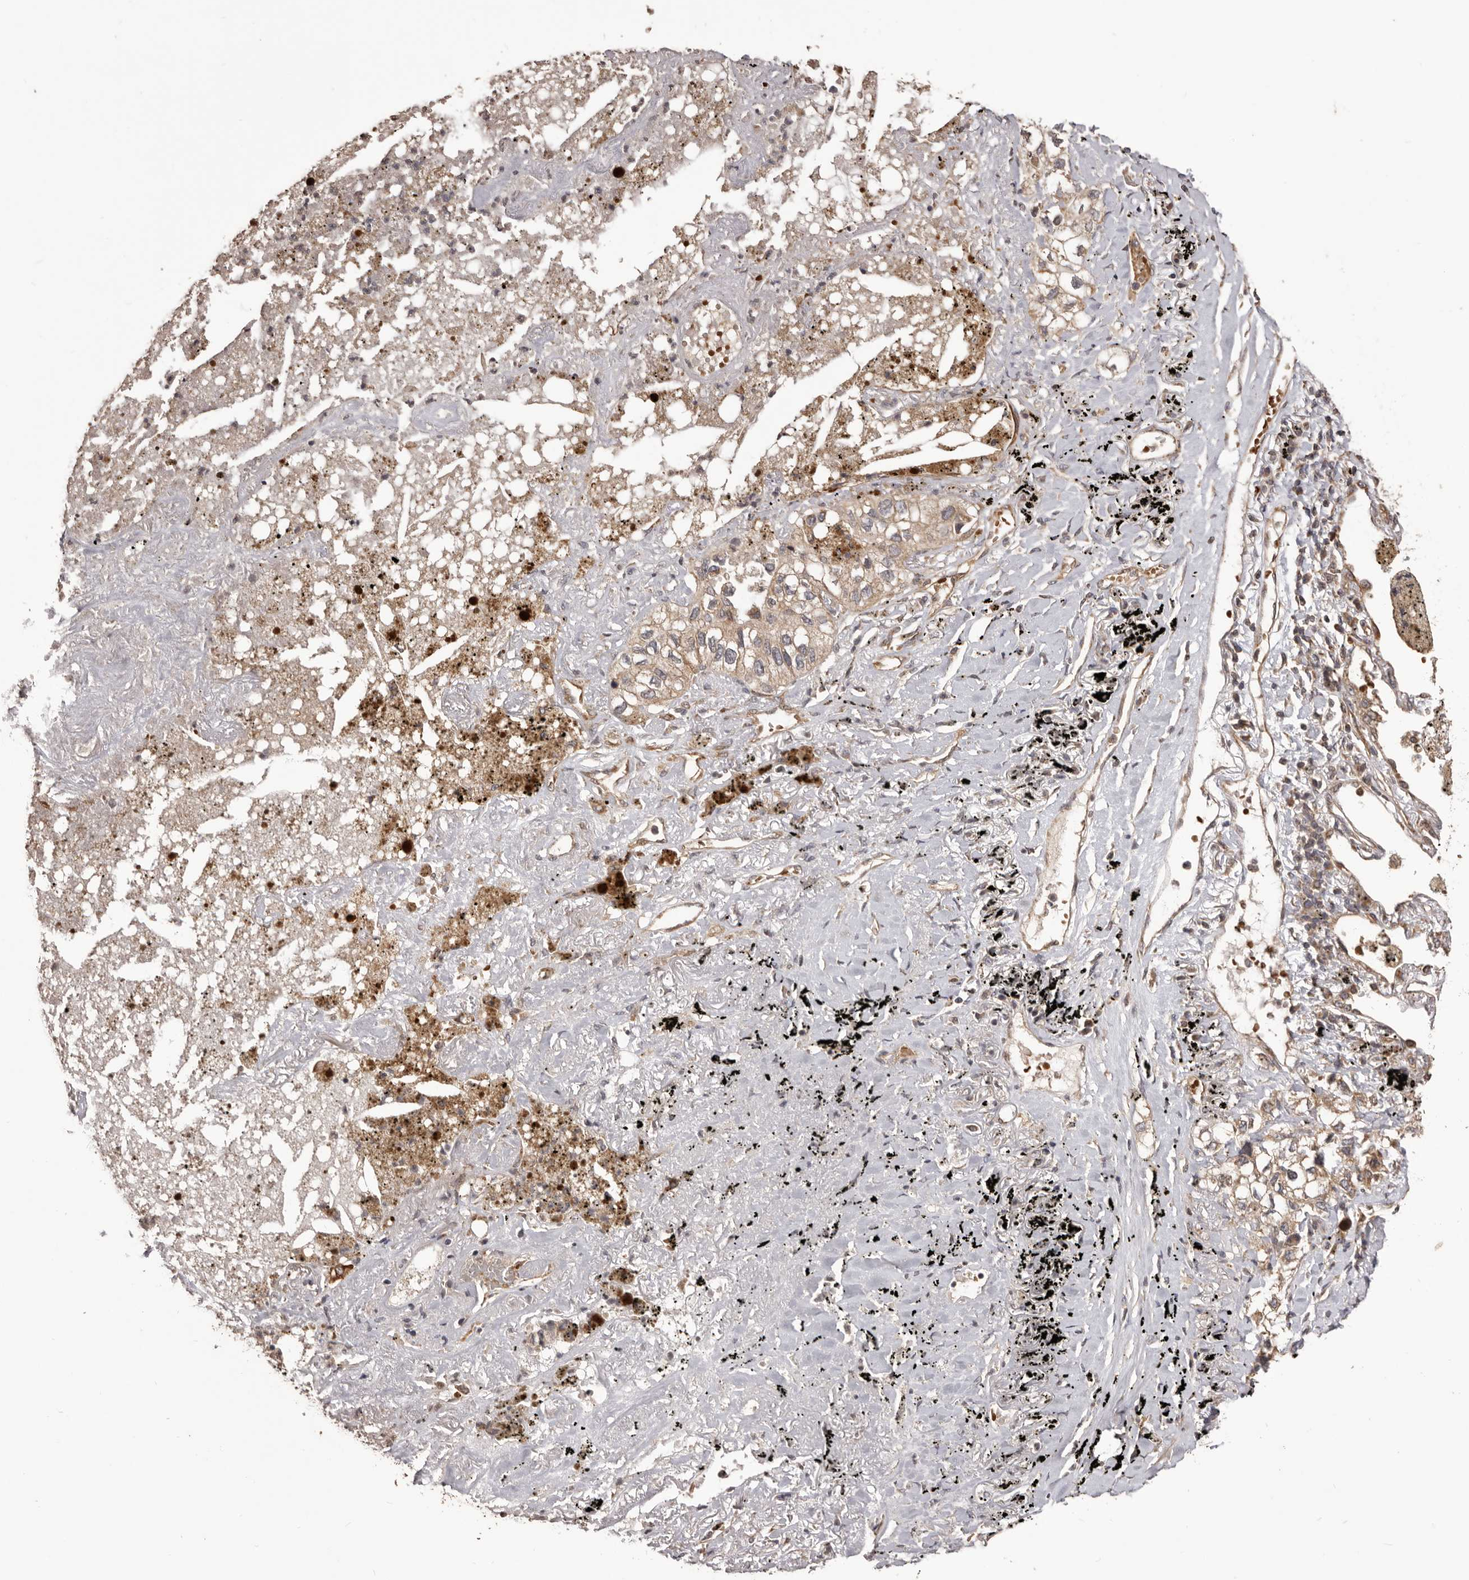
{"staining": {"intensity": "moderate", "quantity": ">75%", "location": "cytoplasmic/membranous"}, "tissue": "lung cancer", "cell_type": "Tumor cells", "image_type": "cancer", "snomed": [{"axis": "morphology", "description": "Adenocarcinoma, NOS"}, {"axis": "topography", "description": "Lung"}], "caption": "Tumor cells exhibit medium levels of moderate cytoplasmic/membranous positivity in approximately >75% of cells in lung adenocarcinoma.", "gene": "QRSL1", "patient": {"sex": "male", "age": 63}}